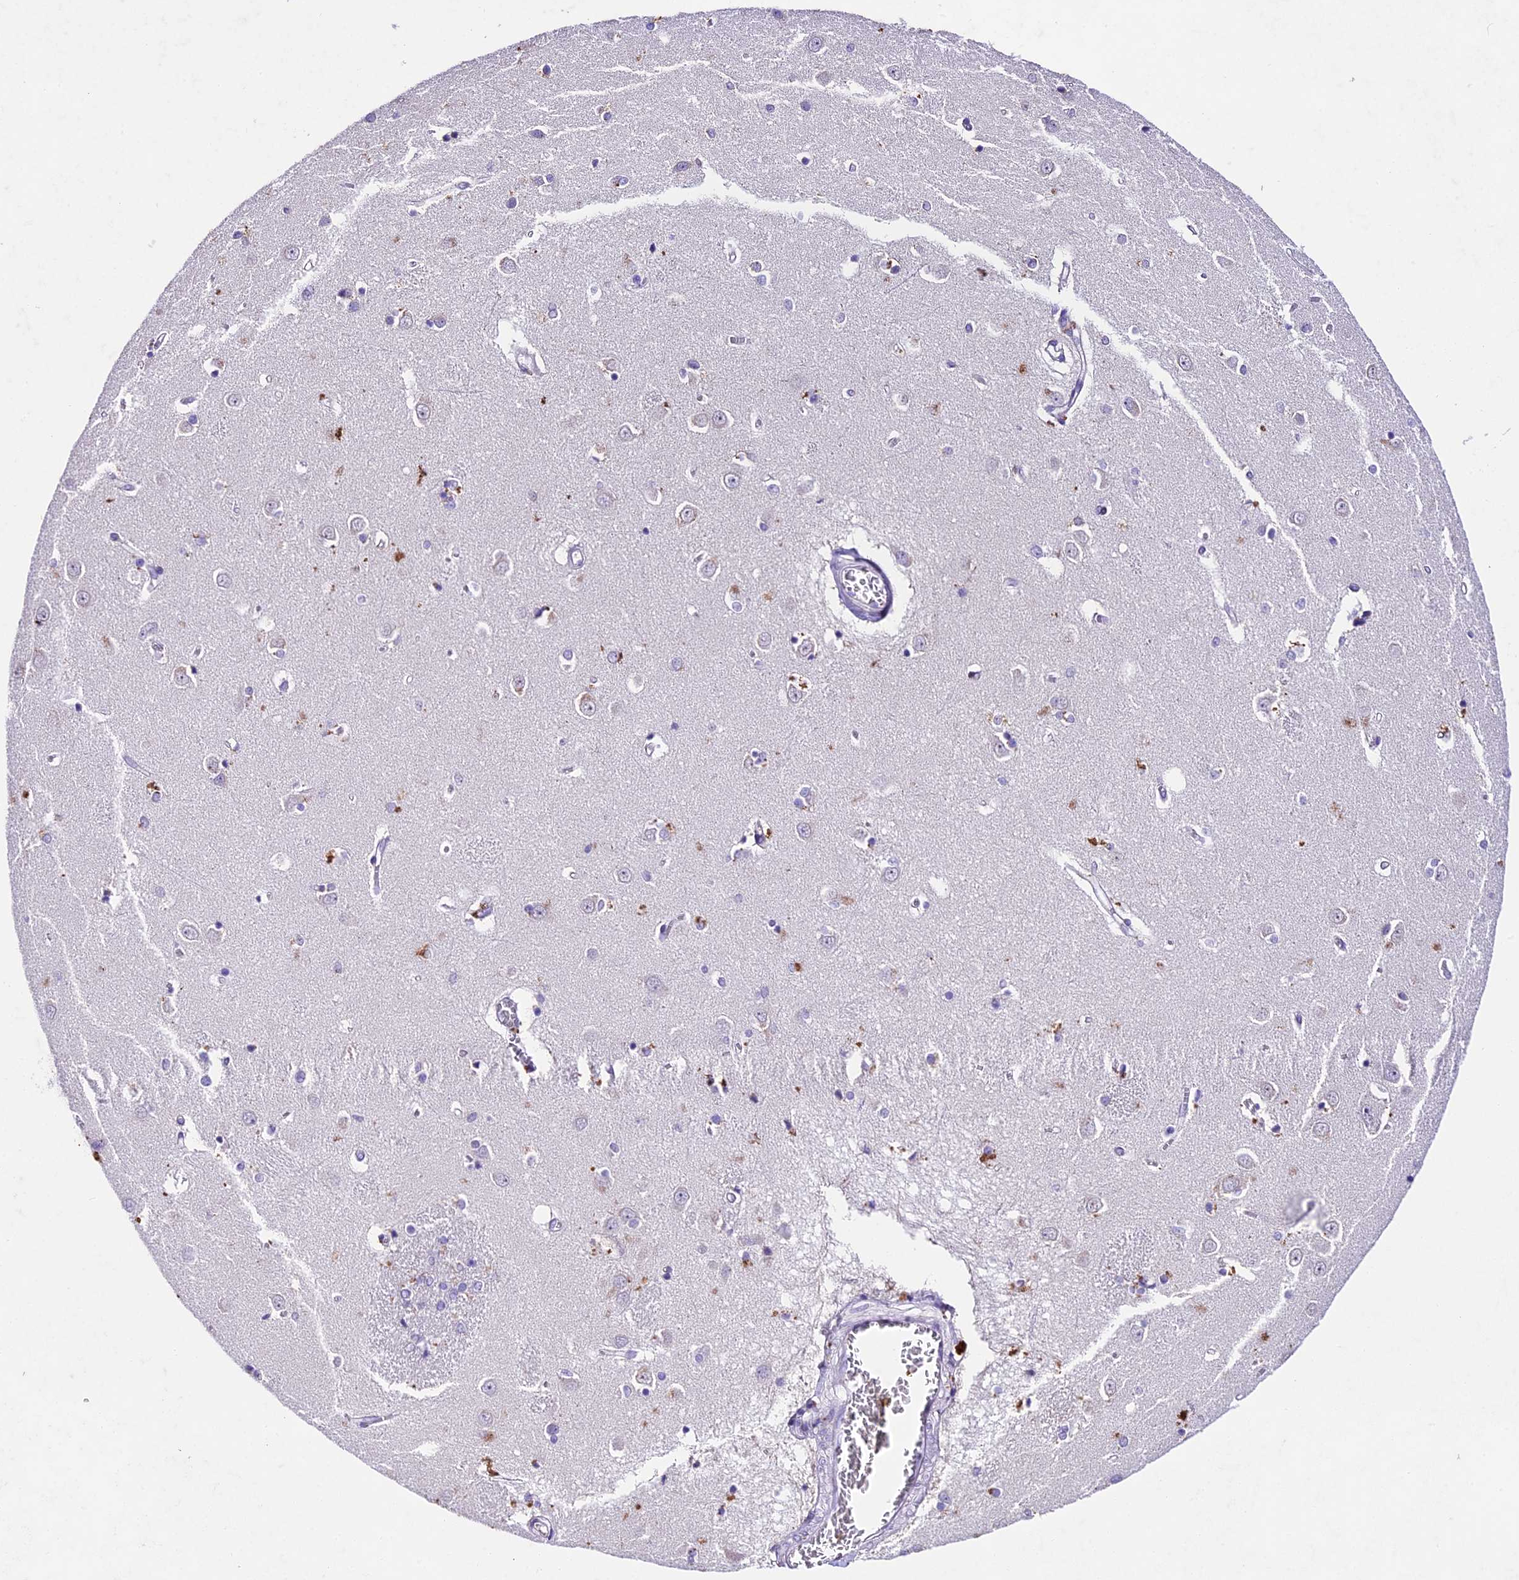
{"staining": {"intensity": "negative", "quantity": "none", "location": "none"}, "tissue": "caudate", "cell_type": "Glial cells", "image_type": "normal", "snomed": [{"axis": "morphology", "description": "Normal tissue, NOS"}, {"axis": "topography", "description": "Lateral ventricle wall"}], "caption": "DAB (3,3'-diaminobenzidine) immunohistochemical staining of unremarkable human caudate demonstrates no significant positivity in glial cells. (Immunohistochemistry (ihc), brightfield microscopy, high magnification).", "gene": "IFT140", "patient": {"sex": "male", "age": 37}}